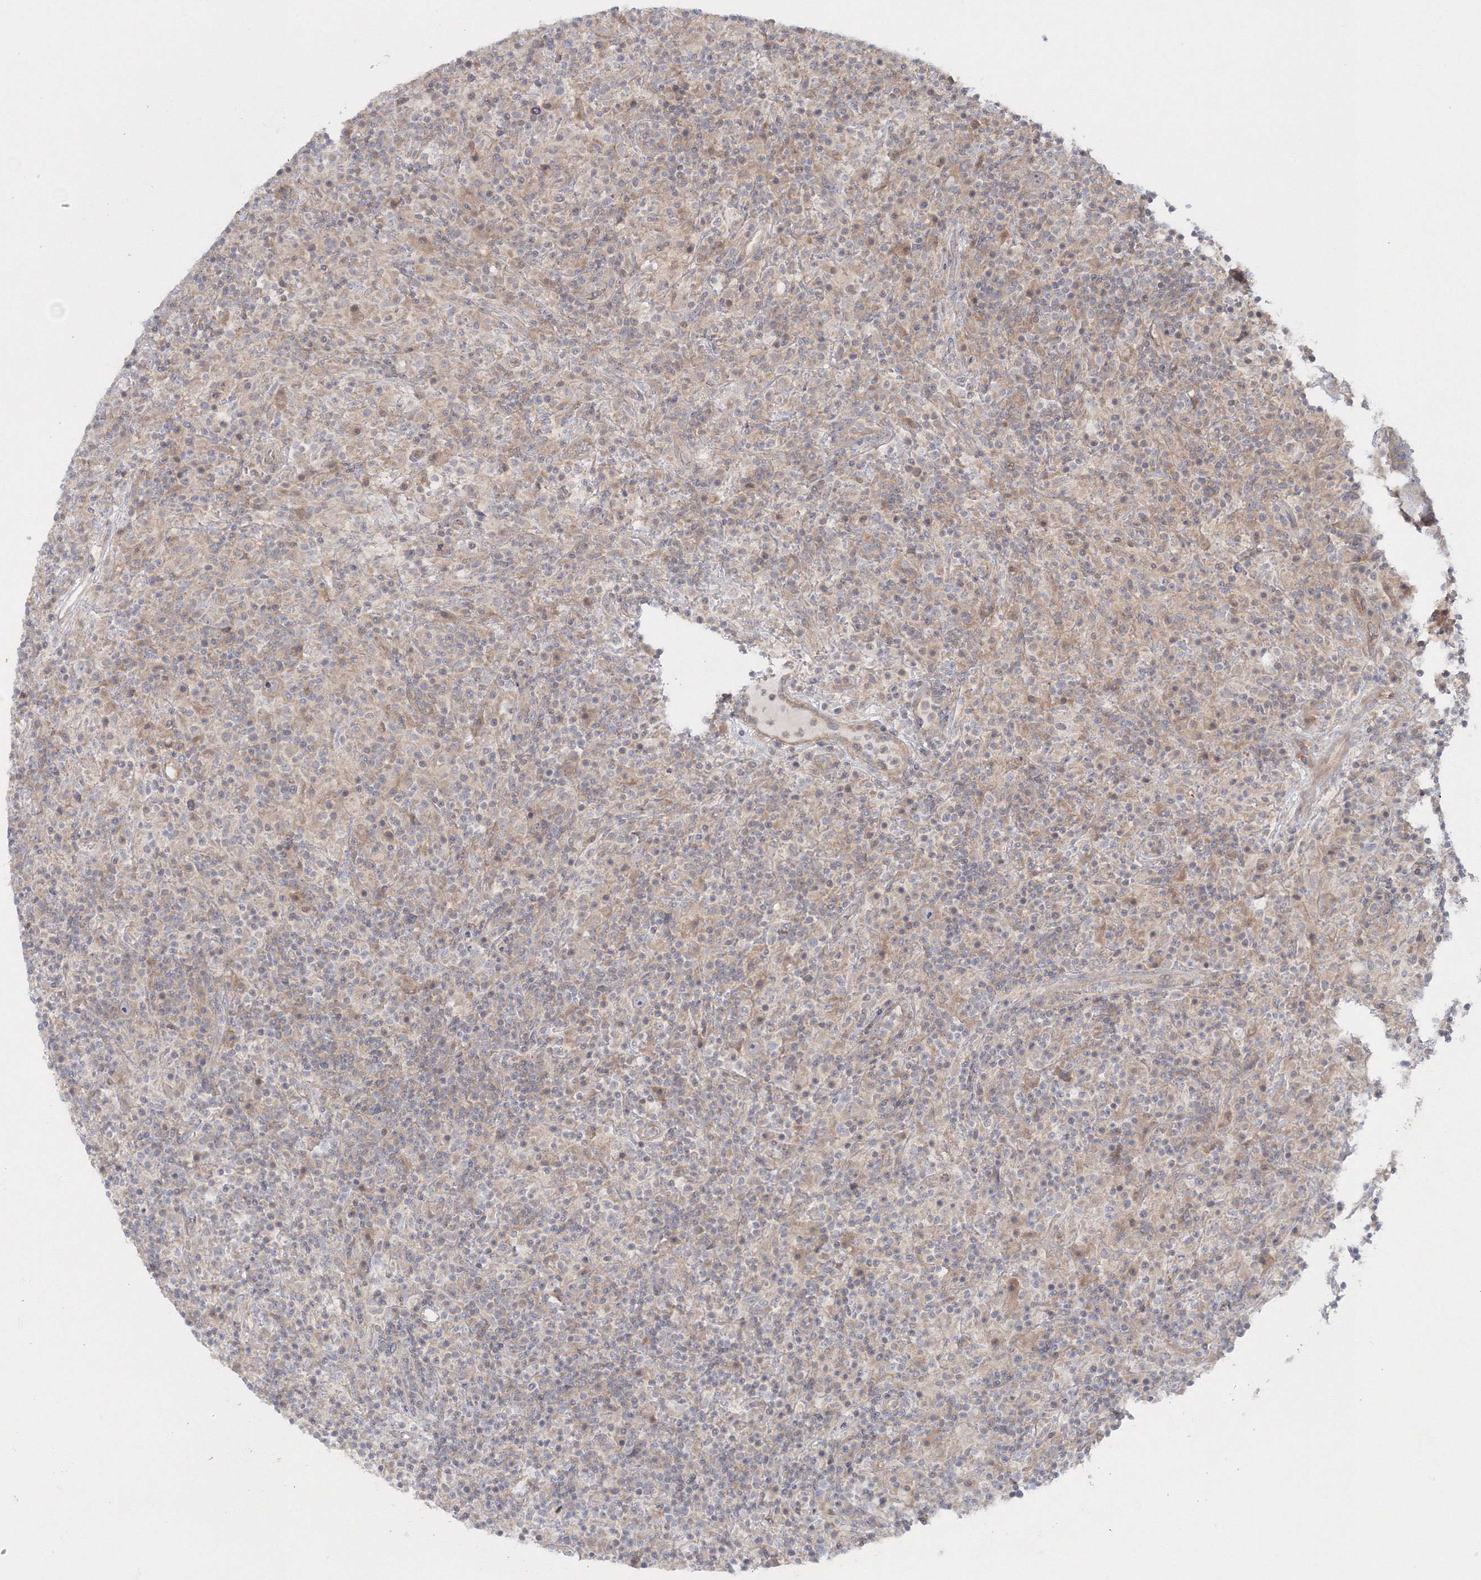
{"staining": {"intensity": "weak", "quantity": "<25%", "location": "cytoplasmic/membranous"}, "tissue": "lymphoma", "cell_type": "Tumor cells", "image_type": "cancer", "snomed": [{"axis": "morphology", "description": "Hodgkin's disease, NOS"}, {"axis": "topography", "description": "Lymph node"}], "caption": "This is an immunohistochemistry image of Hodgkin's disease. There is no staining in tumor cells.", "gene": "IPMK", "patient": {"sex": "male", "age": 70}}